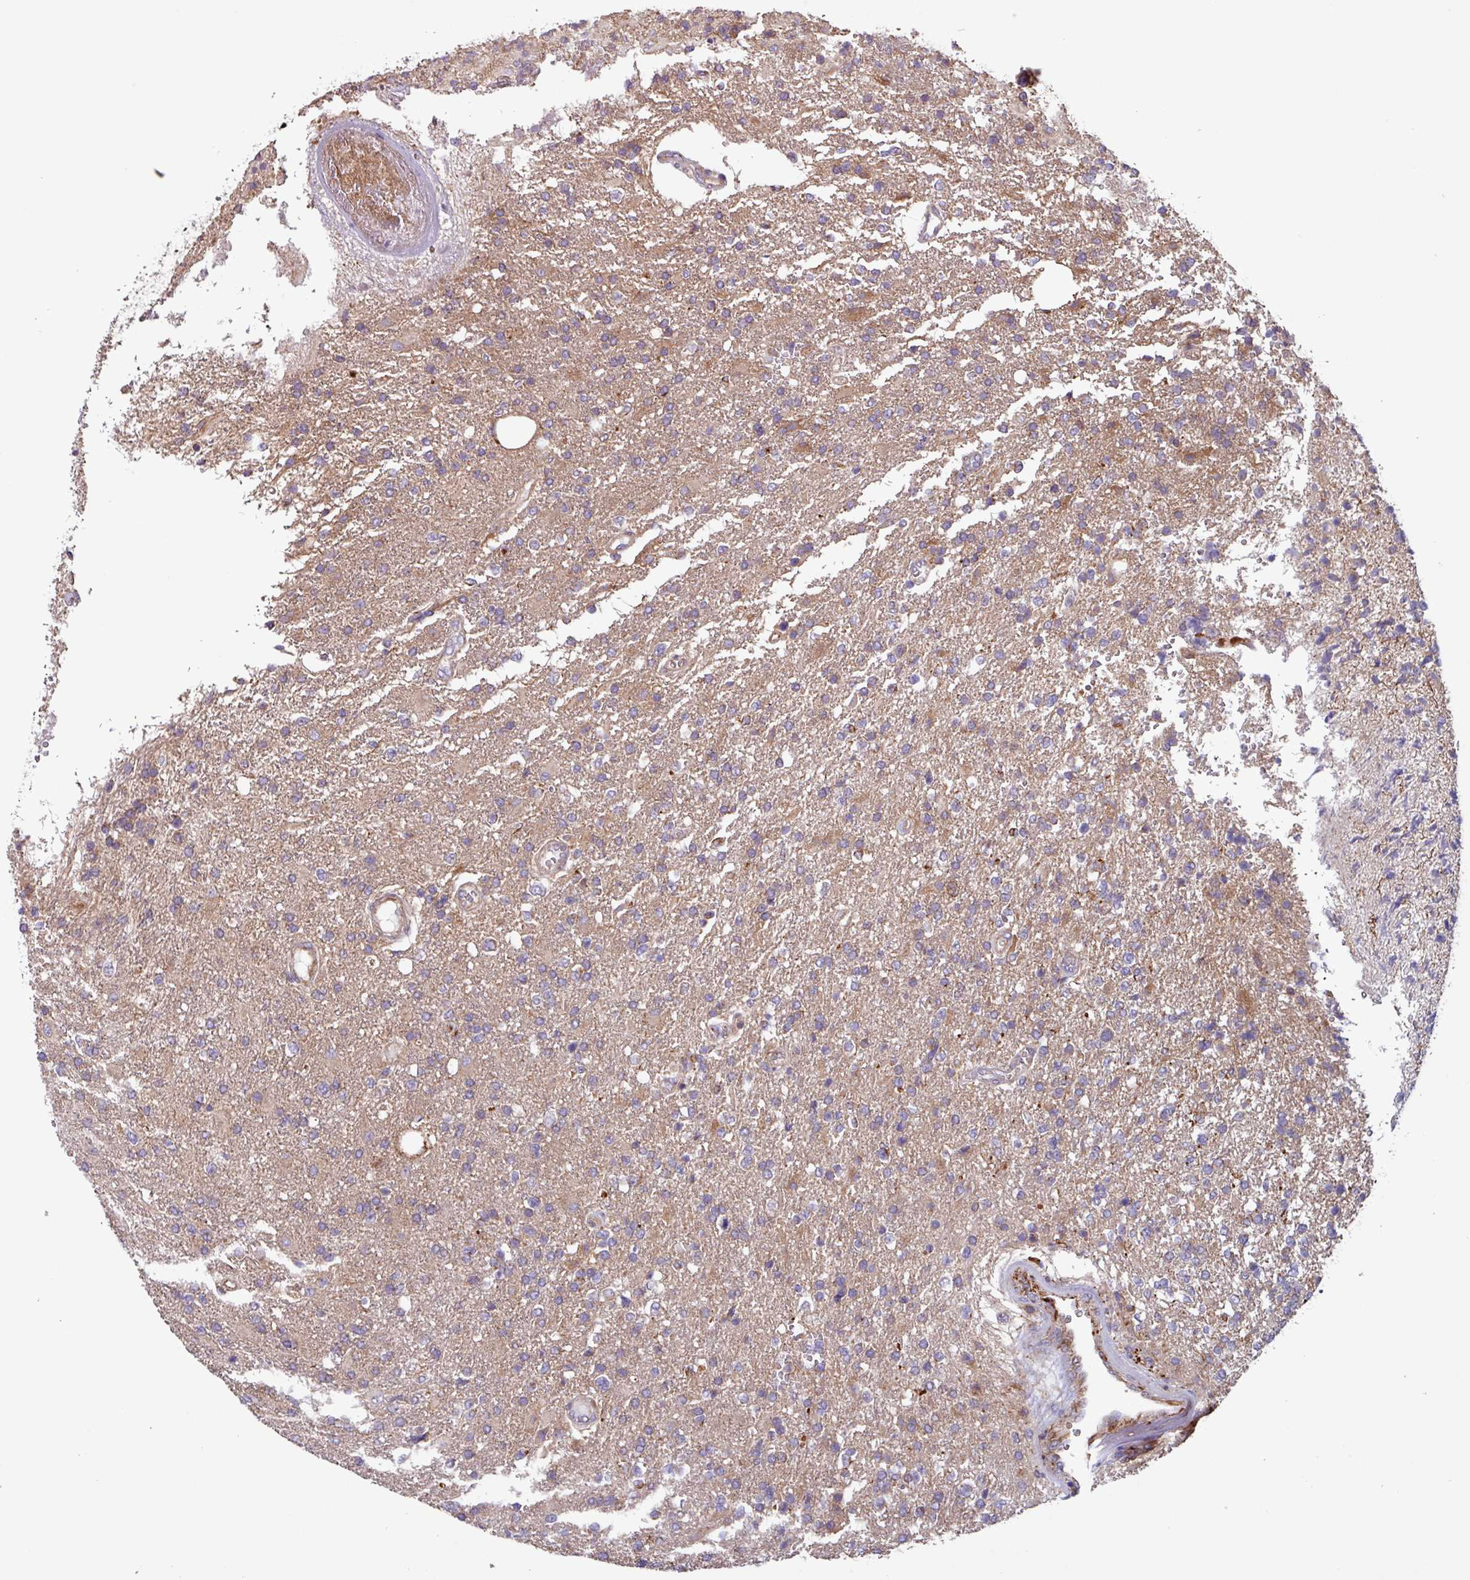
{"staining": {"intensity": "weak", "quantity": "25%-75%", "location": "cytoplasmic/membranous"}, "tissue": "glioma", "cell_type": "Tumor cells", "image_type": "cancer", "snomed": [{"axis": "morphology", "description": "Glioma, malignant, High grade"}, {"axis": "topography", "description": "Brain"}], "caption": "Immunohistochemical staining of malignant glioma (high-grade) shows weak cytoplasmic/membranous protein positivity in about 25%-75% of tumor cells.", "gene": "PLEKHD1", "patient": {"sex": "male", "age": 56}}